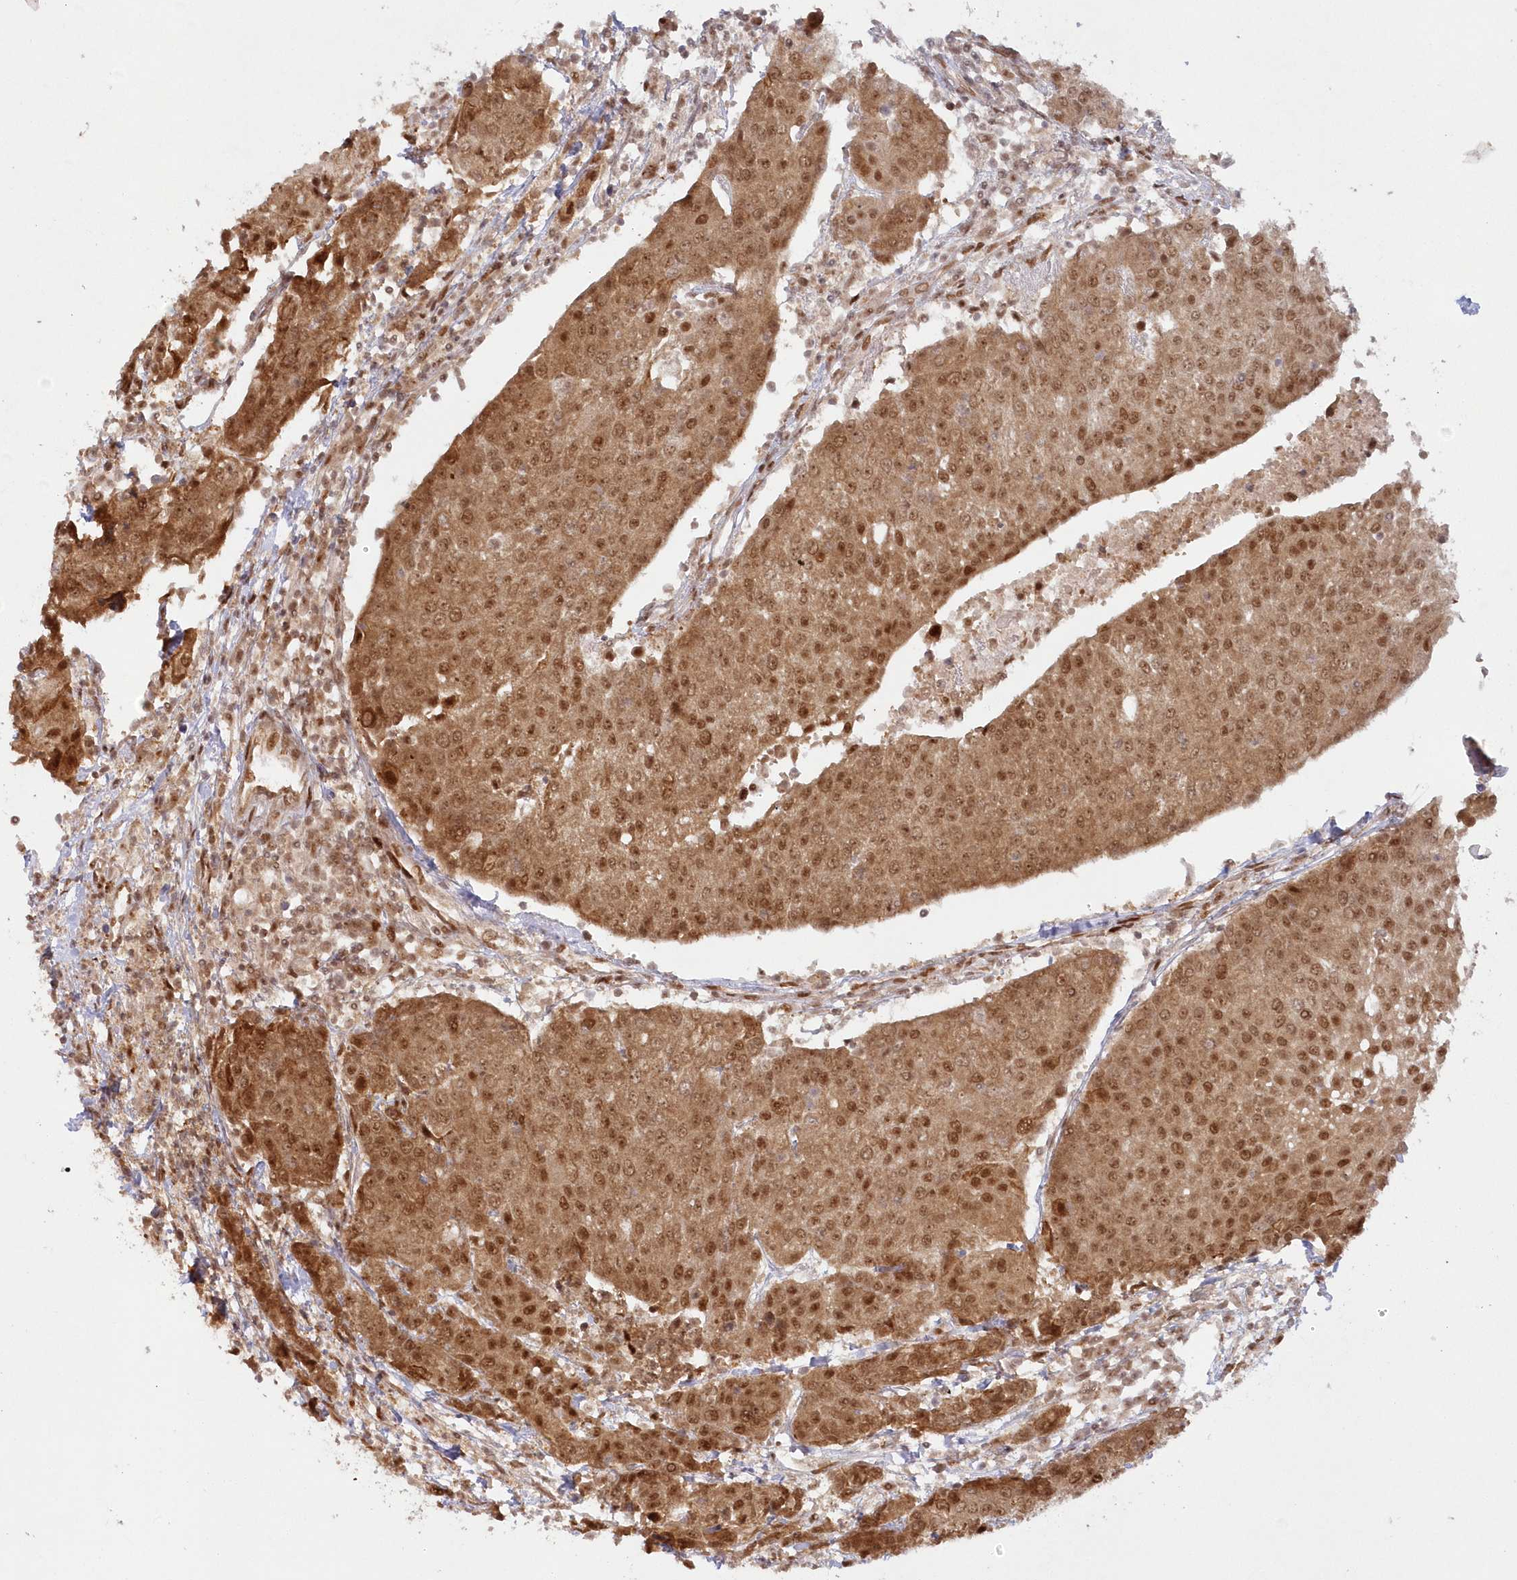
{"staining": {"intensity": "moderate", "quantity": ">75%", "location": "cytoplasmic/membranous,nuclear"}, "tissue": "urothelial cancer", "cell_type": "Tumor cells", "image_type": "cancer", "snomed": [{"axis": "morphology", "description": "Urothelial carcinoma, High grade"}, {"axis": "topography", "description": "Urinary bladder"}], "caption": "Immunohistochemical staining of high-grade urothelial carcinoma exhibits moderate cytoplasmic/membranous and nuclear protein positivity in about >75% of tumor cells.", "gene": "TOGARAM2", "patient": {"sex": "female", "age": 85}}